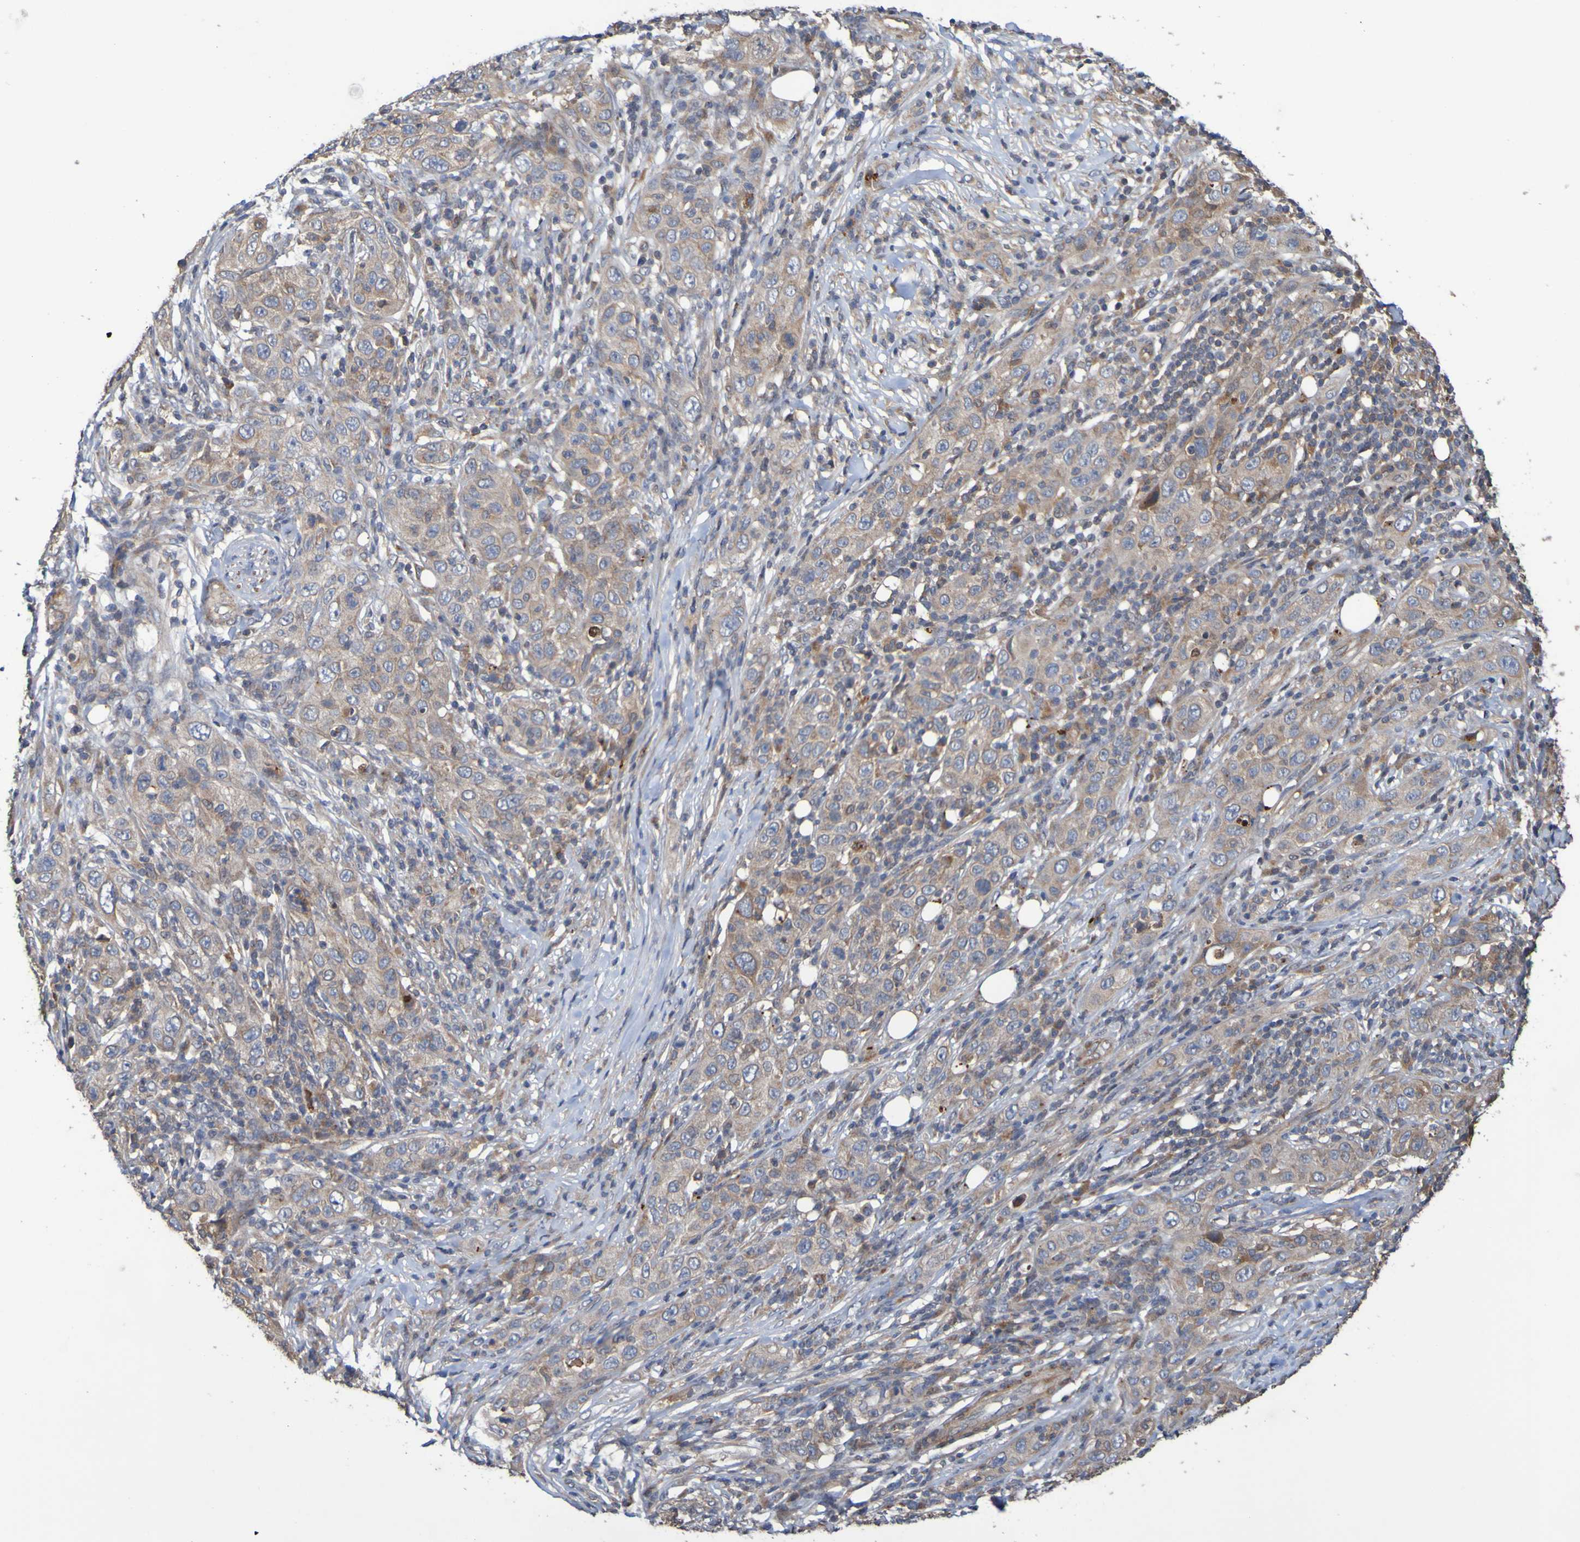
{"staining": {"intensity": "moderate", "quantity": ">75%", "location": "cytoplasmic/membranous"}, "tissue": "skin cancer", "cell_type": "Tumor cells", "image_type": "cancer", "snomed": [{"axis": "morphology", "description": "Squamous cell carcinoma, NOS"}, {"axis": "topography", "description": "Skin"}], "caption": "Human skin squamous cell carcinoma stained with a brown dye displays moderate cytoplasmic/membranous positive staining in approximately >75% of tumor cells.", "gene": "UCN", "patient": {"sex": "female", "age": 88}}